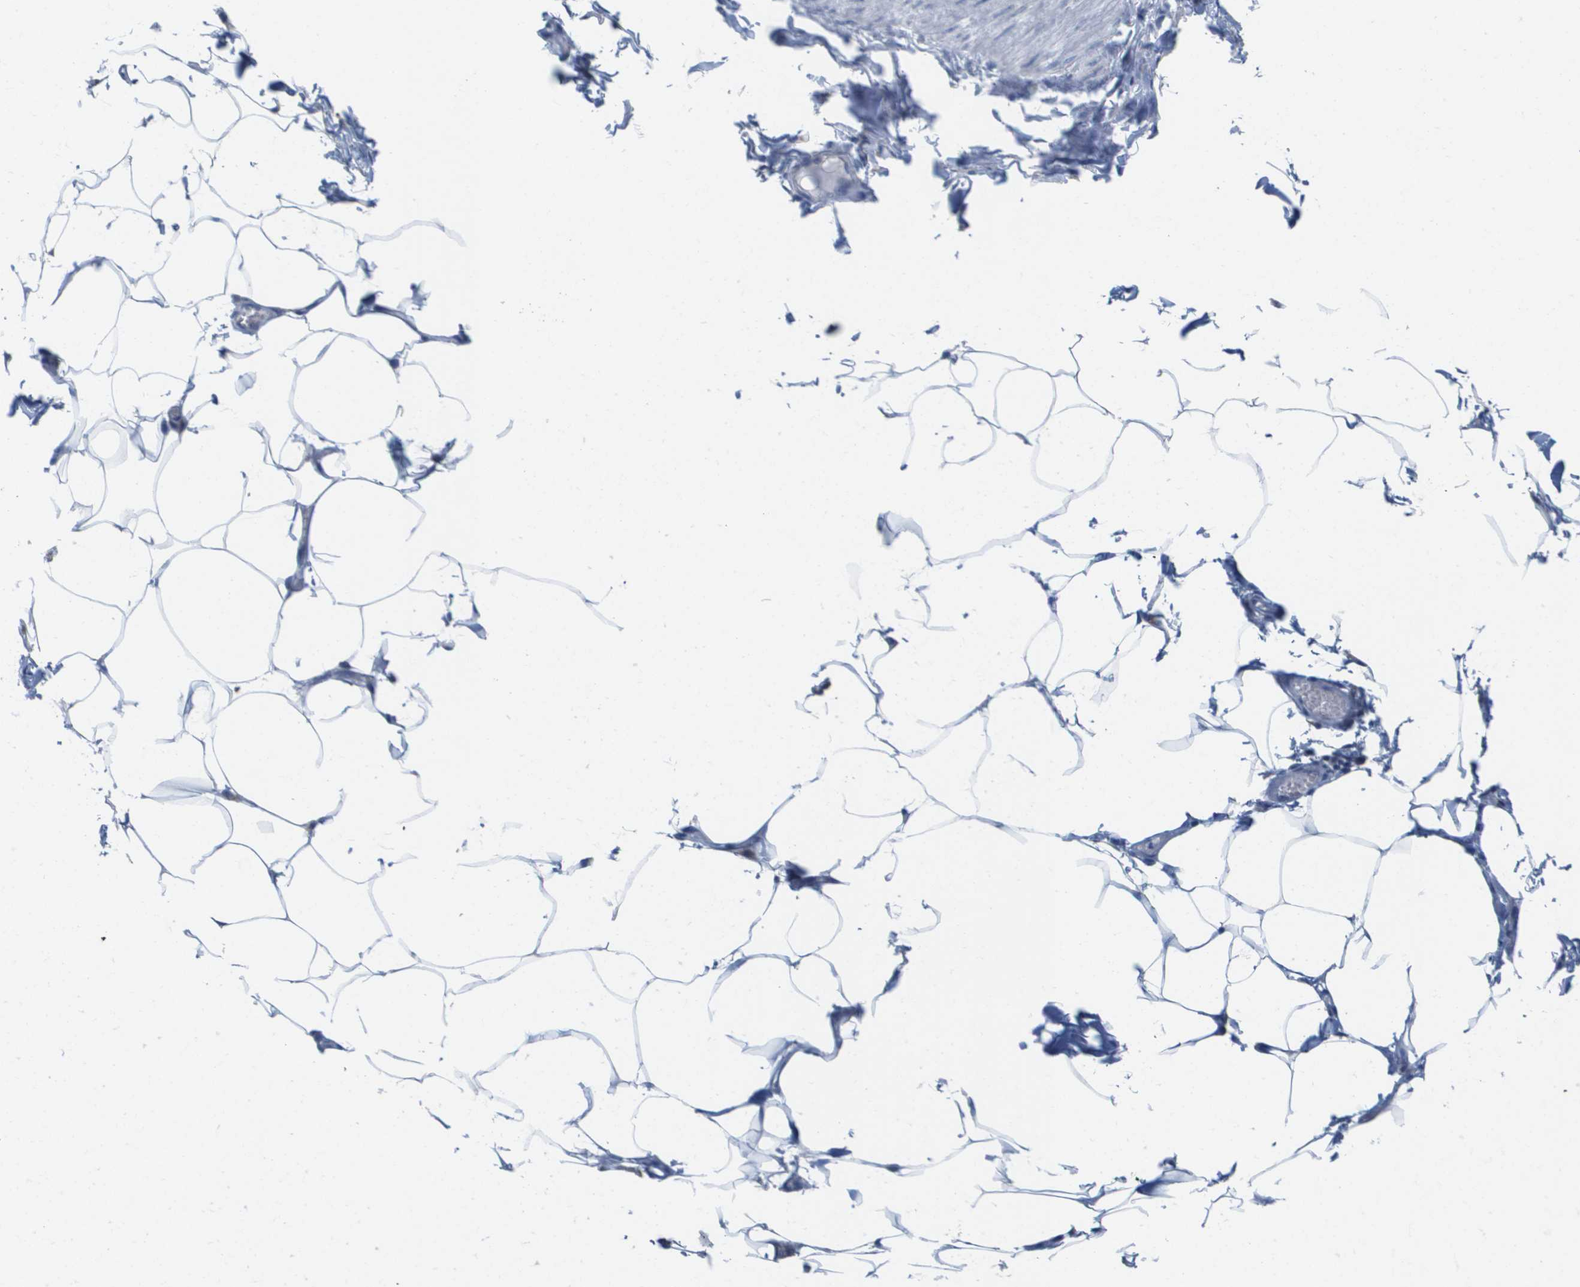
{"staining": {"intensity": "negative", "quantity": "none", "location": "none"}, "tissue": "adipose tissue", "cell_type": "Adipocytes", "image_type": "normal", "snomed": [{"axis": "morphology", "description": "Normal tissue, NOS"}, {"axis": "topography", "description": "Vascular tissue"}], "caption": "Histopathology image shows no protein staining in adipocytes of unremarkable adipose tissue.", "gene": "CD3G", "patient": {"sex": "male", "age": 41}}